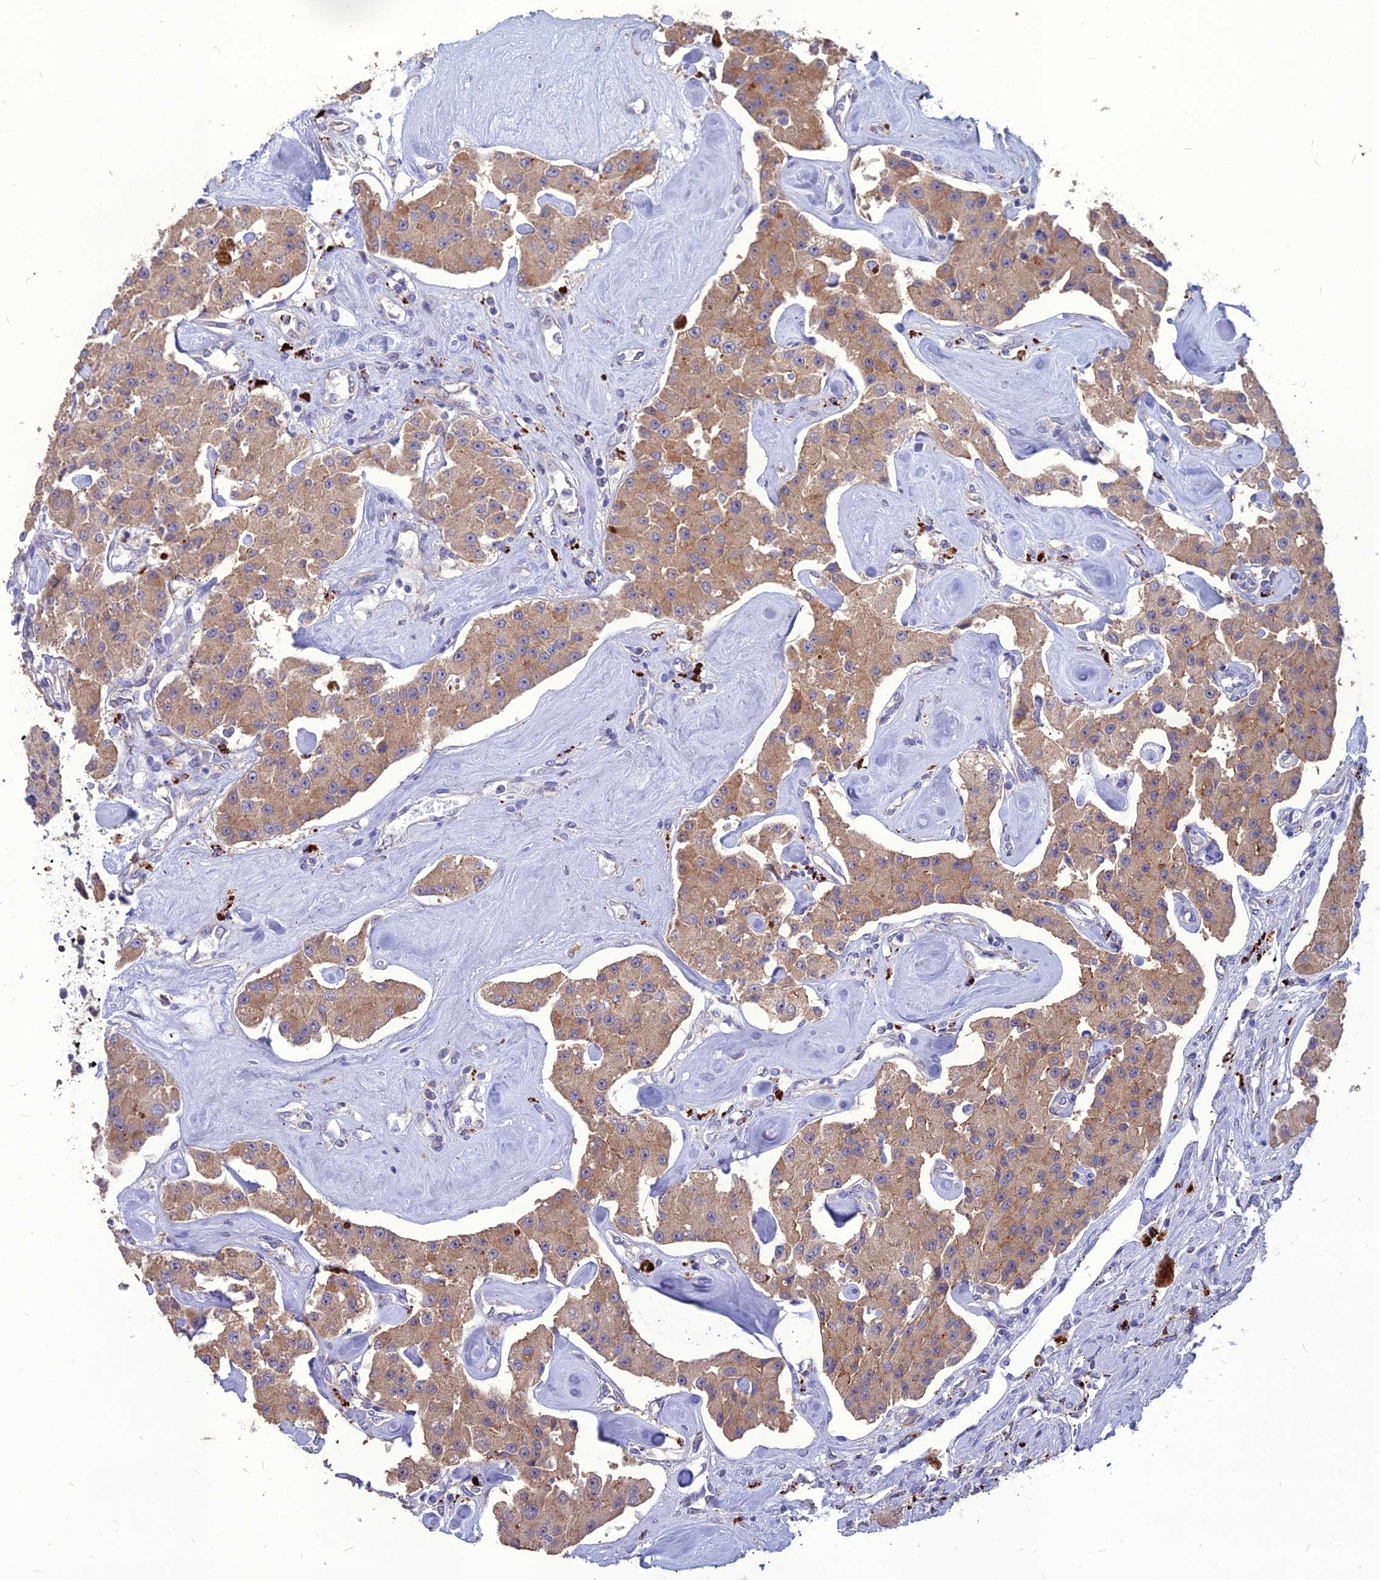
{"staining": {"intensity": "moderate", "quantity": ">75%", "location": "cytoplasmic/membranous"}, "tissue": "carcinoid", "cell_type": "Tumor cells", "image_type": "cancer", "snomed": [{"axis": "morphology", "description": "Carcinoid, malignant, NOS"}, {"axis": "topography", "description": "Pancreas"}], "caption": "Moderate cytoplasmic/membranous staining for a protein is identified in approximately >75% of tumor cells of carcinoid using IHC.", "gene": "PCED1B", "patient": {"sex": "male", "age": 41}}